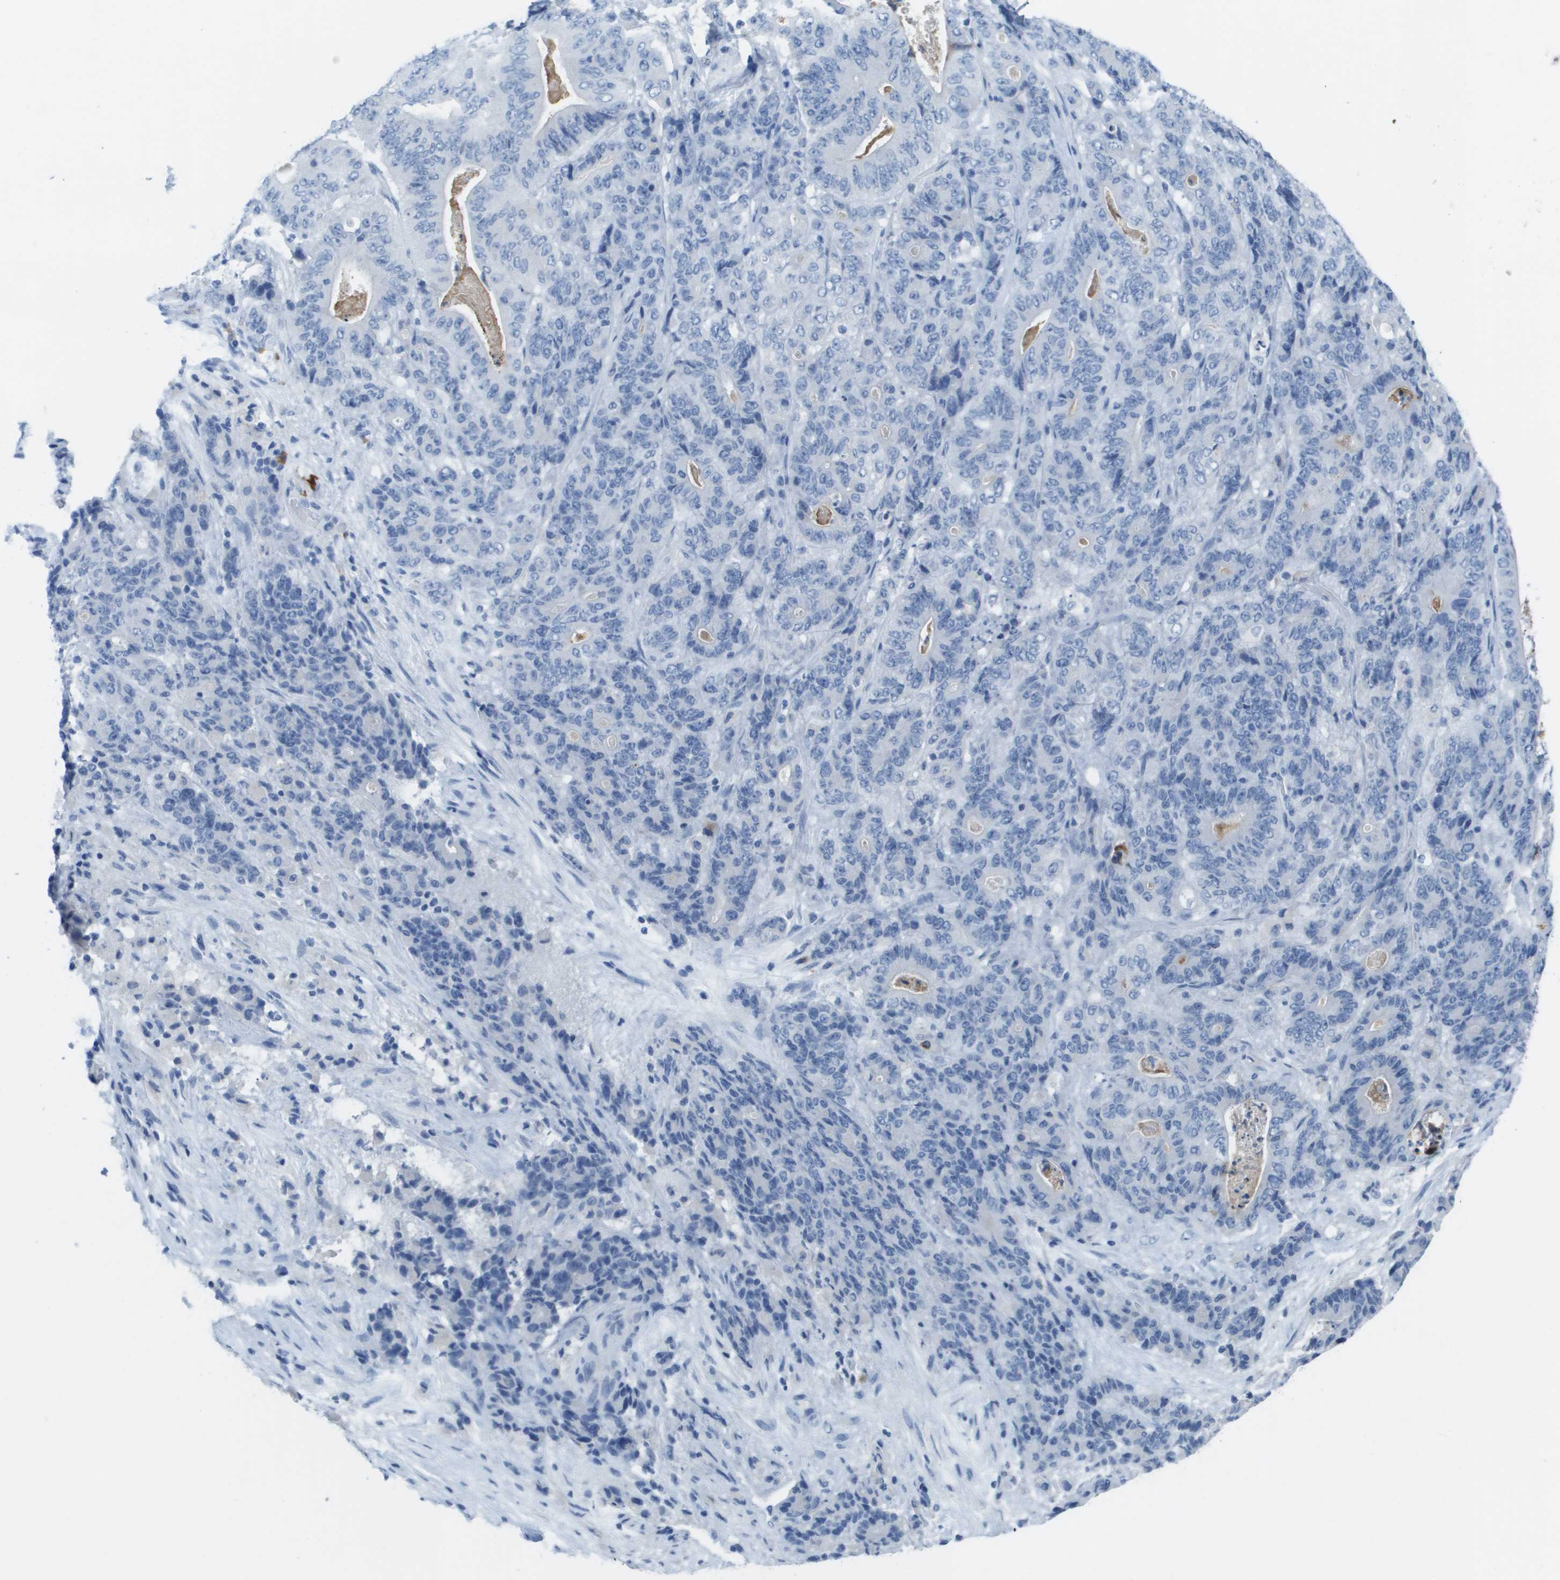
{"staining": {"intensity": "negative", "quantity": "none", "location": "none"}, "tissue": "stomach cancer", "cell_type": "Tumor cells", "image_type": "cancer", "snomed": [{"axis": "morphology", "description": "Adenocarcinoma, NOS"}, {"axis": "topography", "description": "Stomach"}], "caption": "Immunohistochemical staining of human adenocarcinoma (stomach) displays no significant staining in tumor cells.", "gene": "GPR18", "patient": {"sex": "female", "age": 73}}